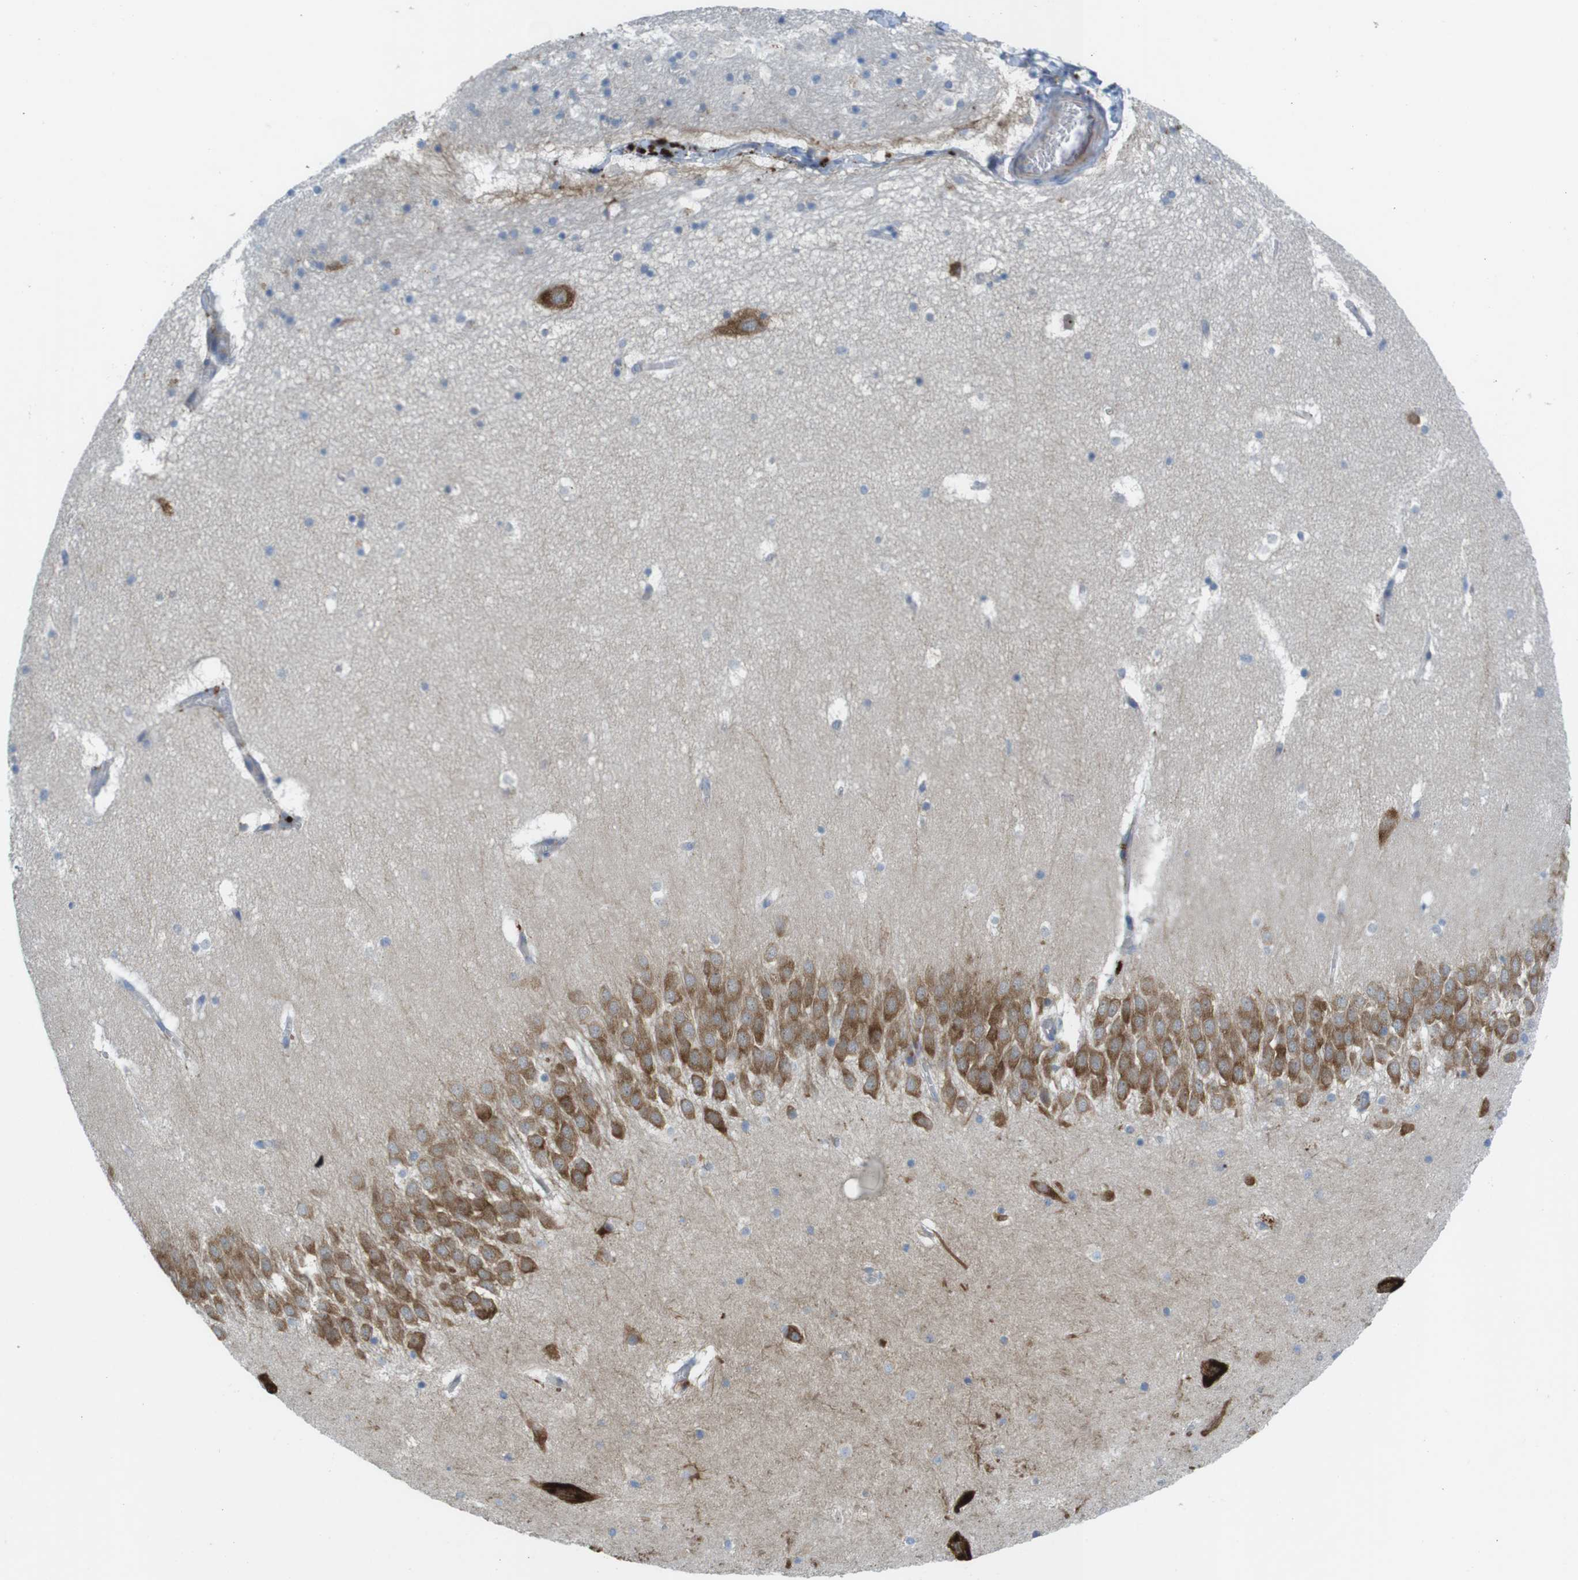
{"staining": {"intensity": "moderate", "quantity": "<25%", "location": "cytoplasmic/membranous"}, "tissue": "hippocampus", "cell_type": "Glial cells", "image_type": "normal", "snomed": [{"axis": "morphology", "description": "Normal tissue, NOS"}, {"axis": "topography", "description": "Hippocampus"}], "caption": "Immunohistochemical staining of benign human hippocampus demonstrates low levels of moderate cytoplasmic/membranous expression in approximately <25% of glial cells. Using DAB (3,3'-diaminobenzidine) (brown) and hematoxylin (blue) stains, captured at high magnification using brightfield microscopy.", "gene": "TMEM234", "patient": {"sex": "male", "age": 45}}